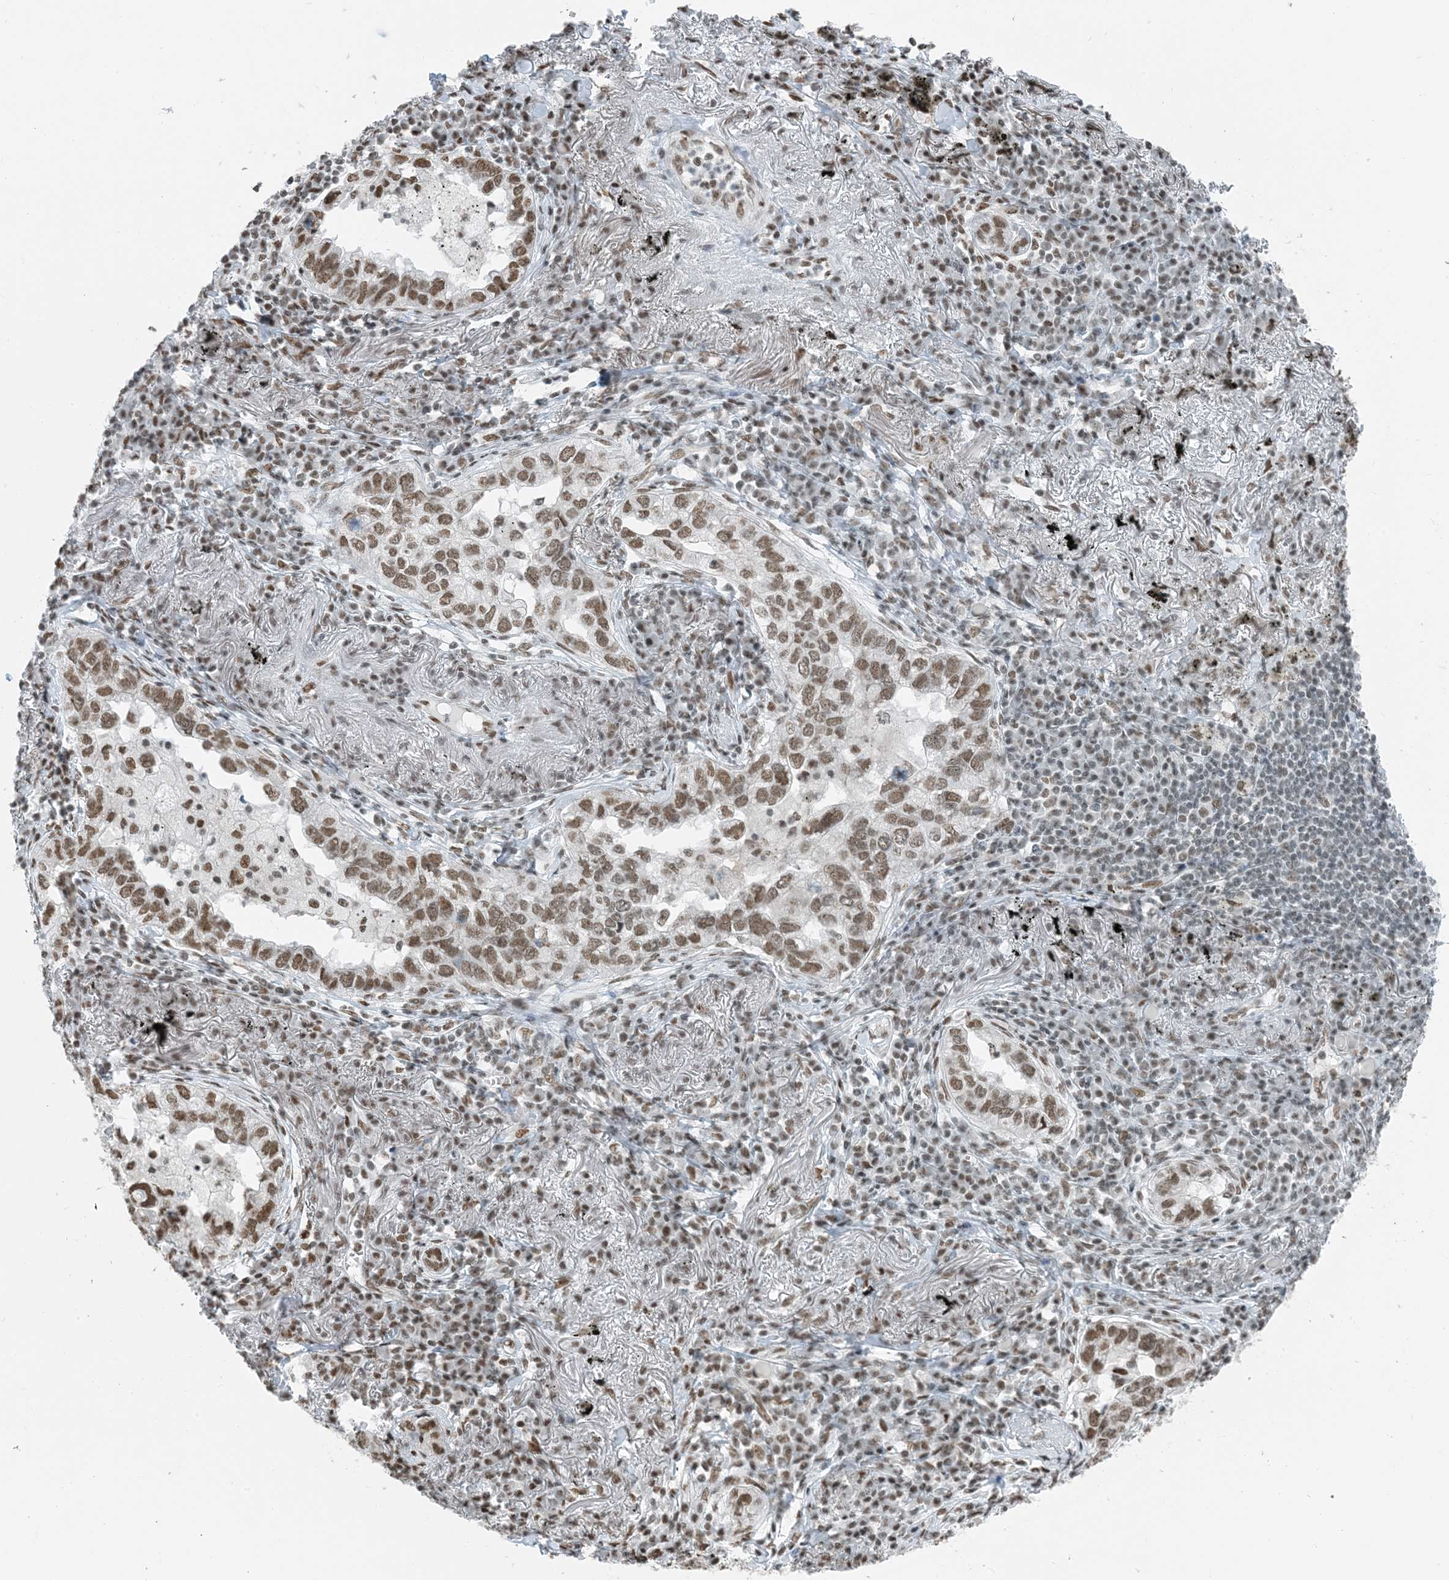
{"staining": {"intensity": "moderate", "quantity": ">75%", "location": "nuclear"}, "tissue": "lung cancer", "cell_type": "Tumor cells", "image_type": "cancer", "snomed": [{"axis": "morphology", "description": "Adenocarcinoma, NOS"}, {"axis": "topography", "description": "Lung"}], "caption": "A histopathology image of lung cancer (adenocarcinoma) stained for a protein displays moderate nuclear brown staining in tumor cells.", "gene": "ZNF500", "patient": {"sex": "male", "age": 65}}